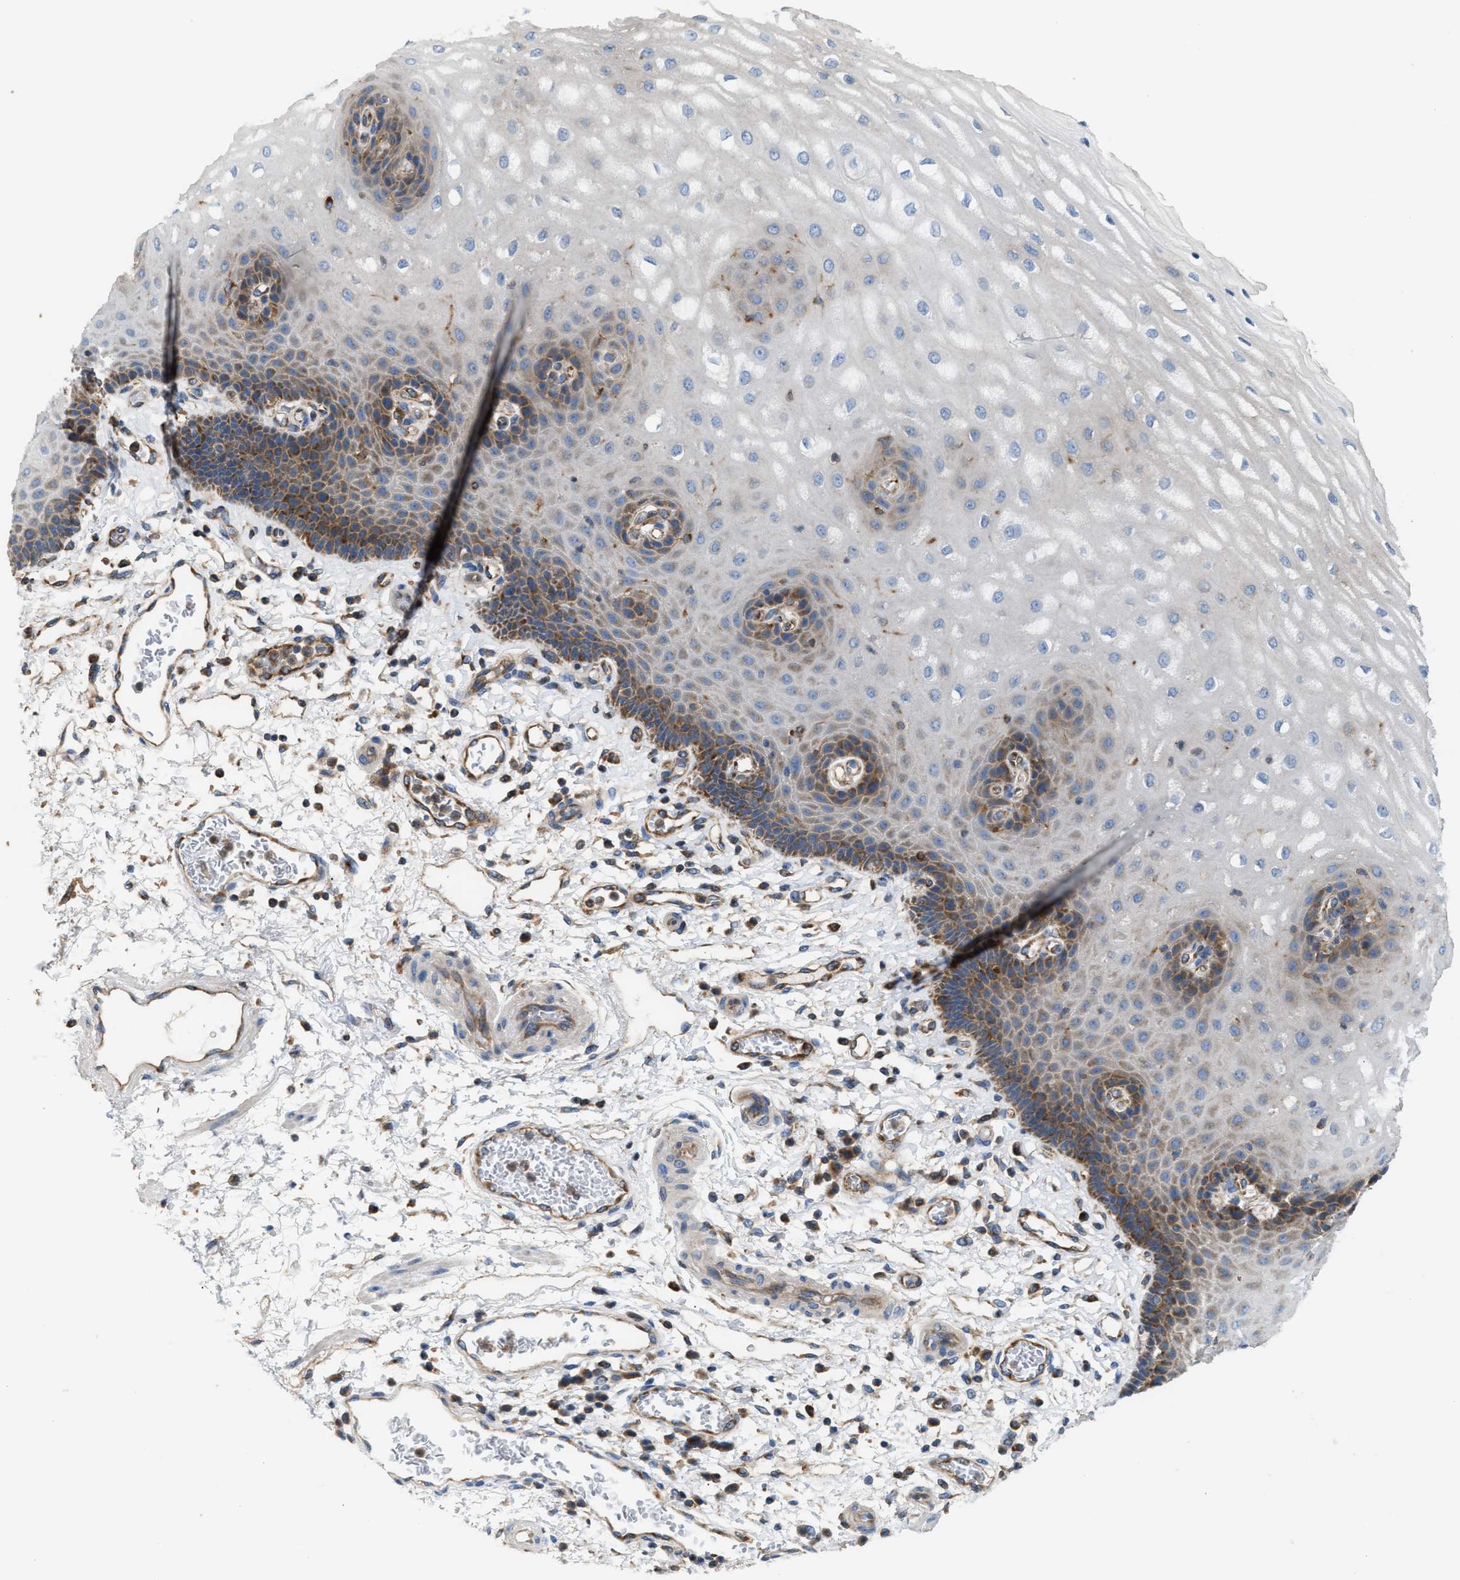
{"staining": {"intensity": "moderate", "quantity": "25%-75%", "location": "cytoplasmic/membranous"}, "tissue": "esophagus", "cell_type": "Squamous epithelial cells", "image_type": "normal", "snomed": [{"axis": "morphology", "description": "Normal tissue, NOS"}, {"axis": "topography", "description": "Esophagus"}], "caption": "A brown stain labels moderate cytoplasmic/membranous expression of a protein in squamous epithelial cells of unremarkable human esophagus. (Brightfield microscopy of DAB IHC at high magnification).", "gene": "TBC1D15", "patient": {"sex": "male", "age": 54}}